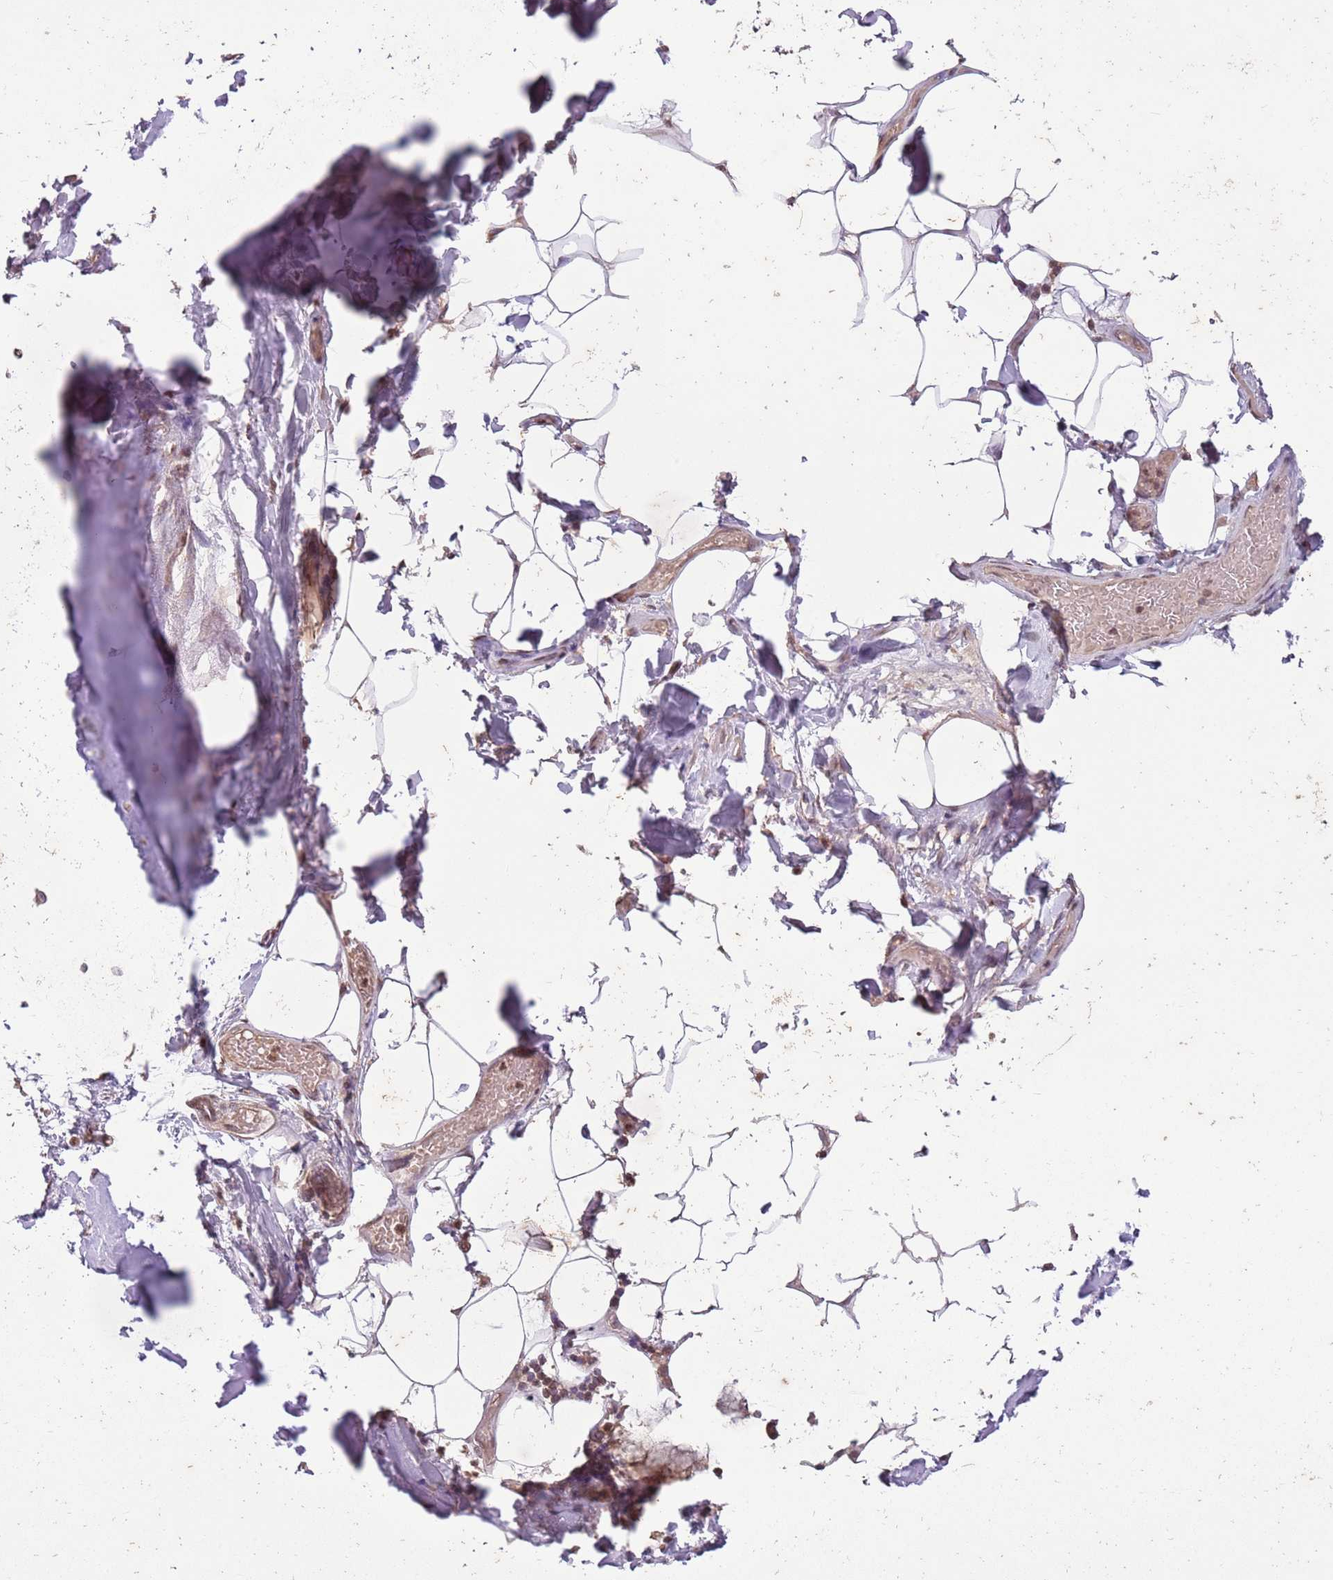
{"staining": {"intensity": "weak", "quantity": ">75%", "location": "cytoplasmic/membranous"}, "tissue": "adipose tissue", "cell_type": "Adipocytes", "image_type": "normal", "snomed": [{"axis": "morphology", "description": "Normal tissue, NOS"}, {"axis": "topography", "description": "Lymph node"}, {"axis": "topography", "description": "Cartilage tissue"}, {"axis": "topography", "description": "Bronchus"}], "caption": "A micrograph of human adipose tissue stained for a protein reveals weak cytoplasmic/membranous brown staining in adipocytes. (Brightfield microscopy of DAB IHC at high magnification).", "gene": "CAPN9", "patient": {"sex": "male", "age": 63}}